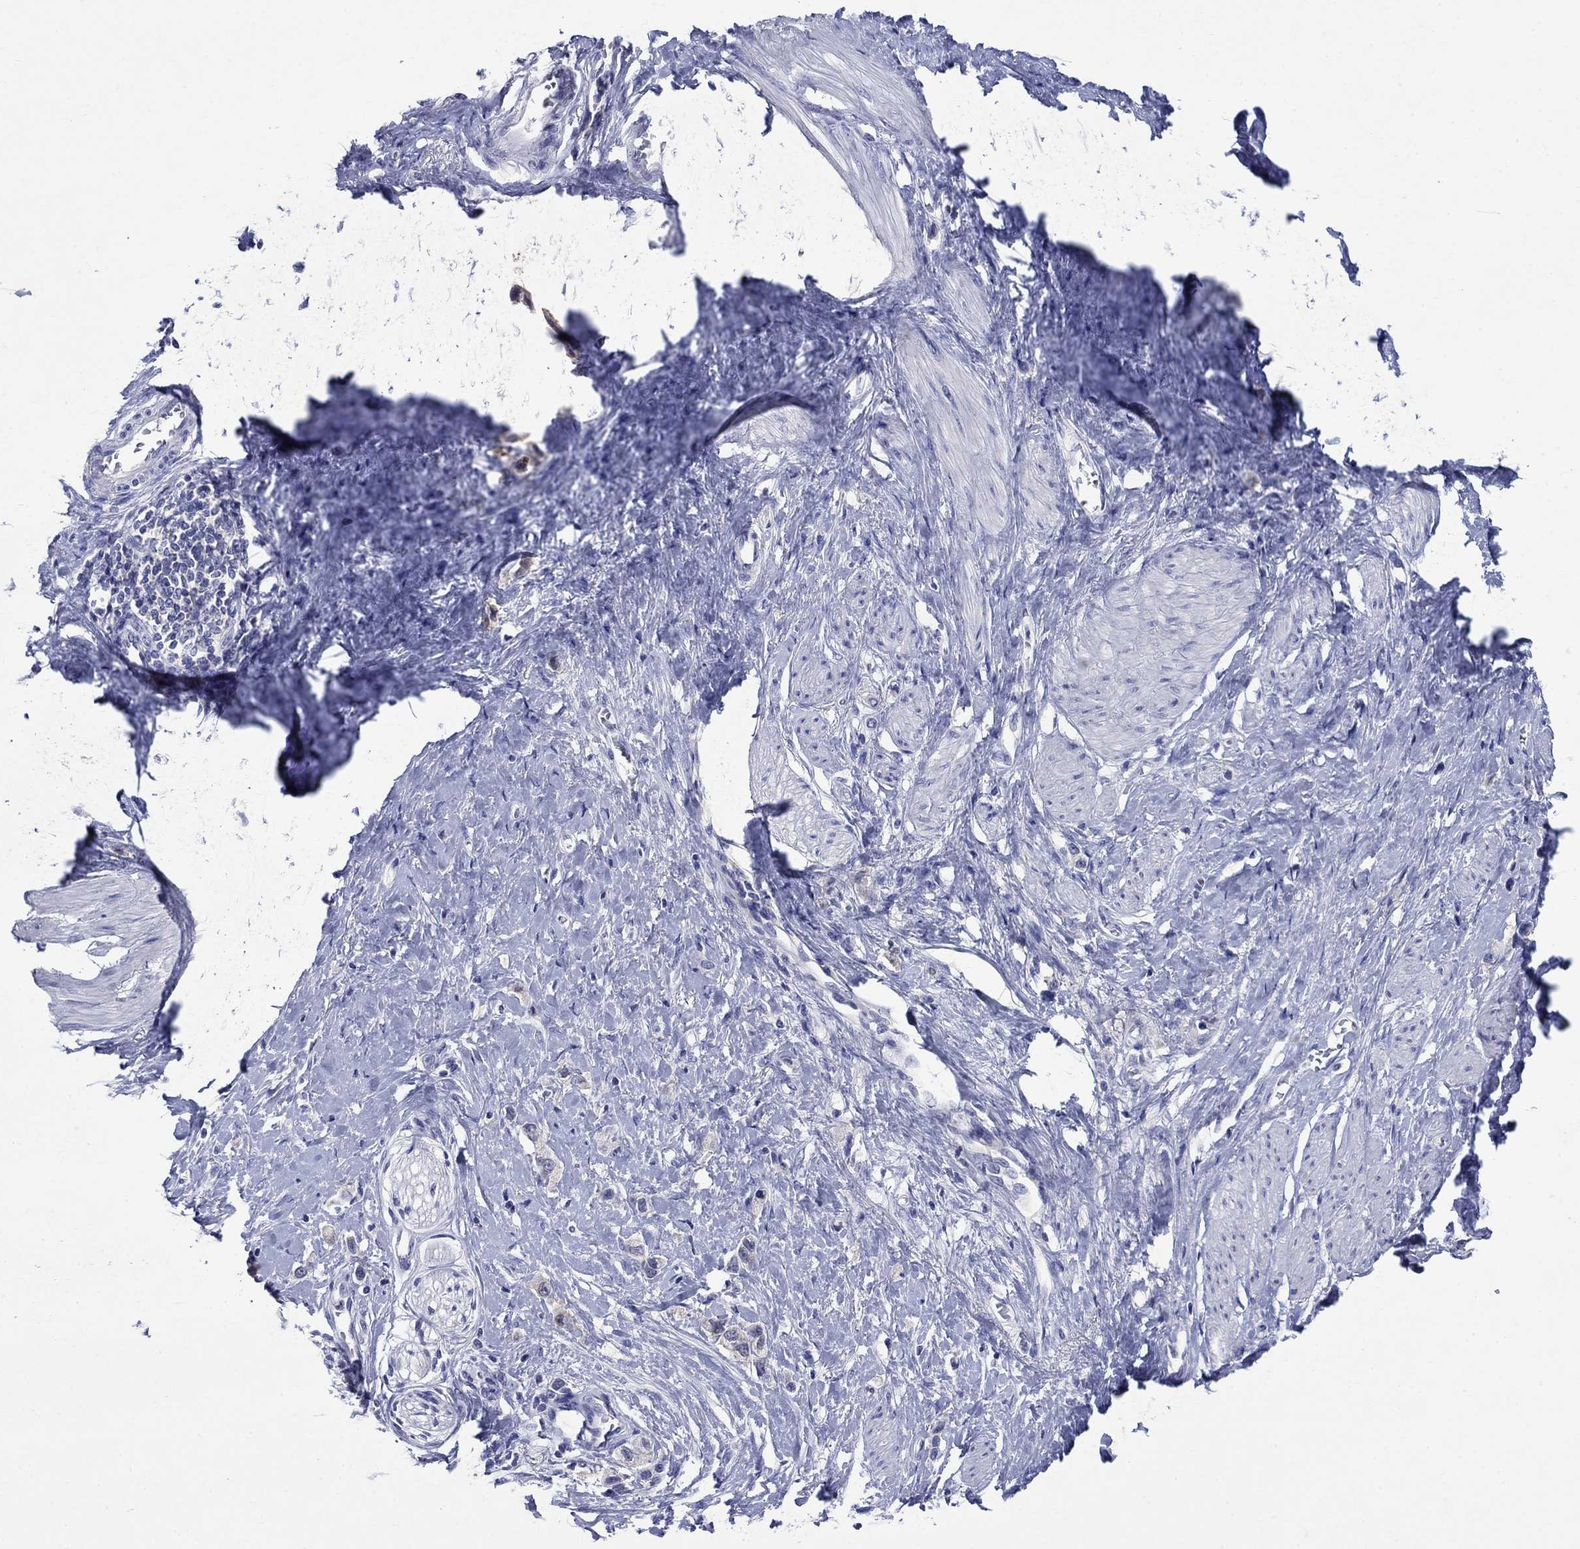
{"staining": {"intensity": "negative", "quantity": "none", "location": "none"}, "tissue": "stomach cancer", "cell_type": "Tumor cells", "image_type": "cancer", "snomed": [{"axis": "morphology", "description": "Normal tissue, NOS"}, {"axis": "morphology", "description": "Adenocarcinoma, NOS"}, {"axis": "morphology", "description": "Adenocarcinoma, High grade"}, {"axis": "topography", "description": "Stomach, upper"}, {"axis": "topography", "description": "Stomach"}], "caption": "Tumor cells are negative for protein expression in human stomach cancer (high-grade adenocarcinoma). (Brightfield microscopy of DAB (3,3'-diaminobenzidine) immunohistochemistry at high magnification).", "gene": "SULT2B1", "patient": {"sex": "female", "age": 65}}